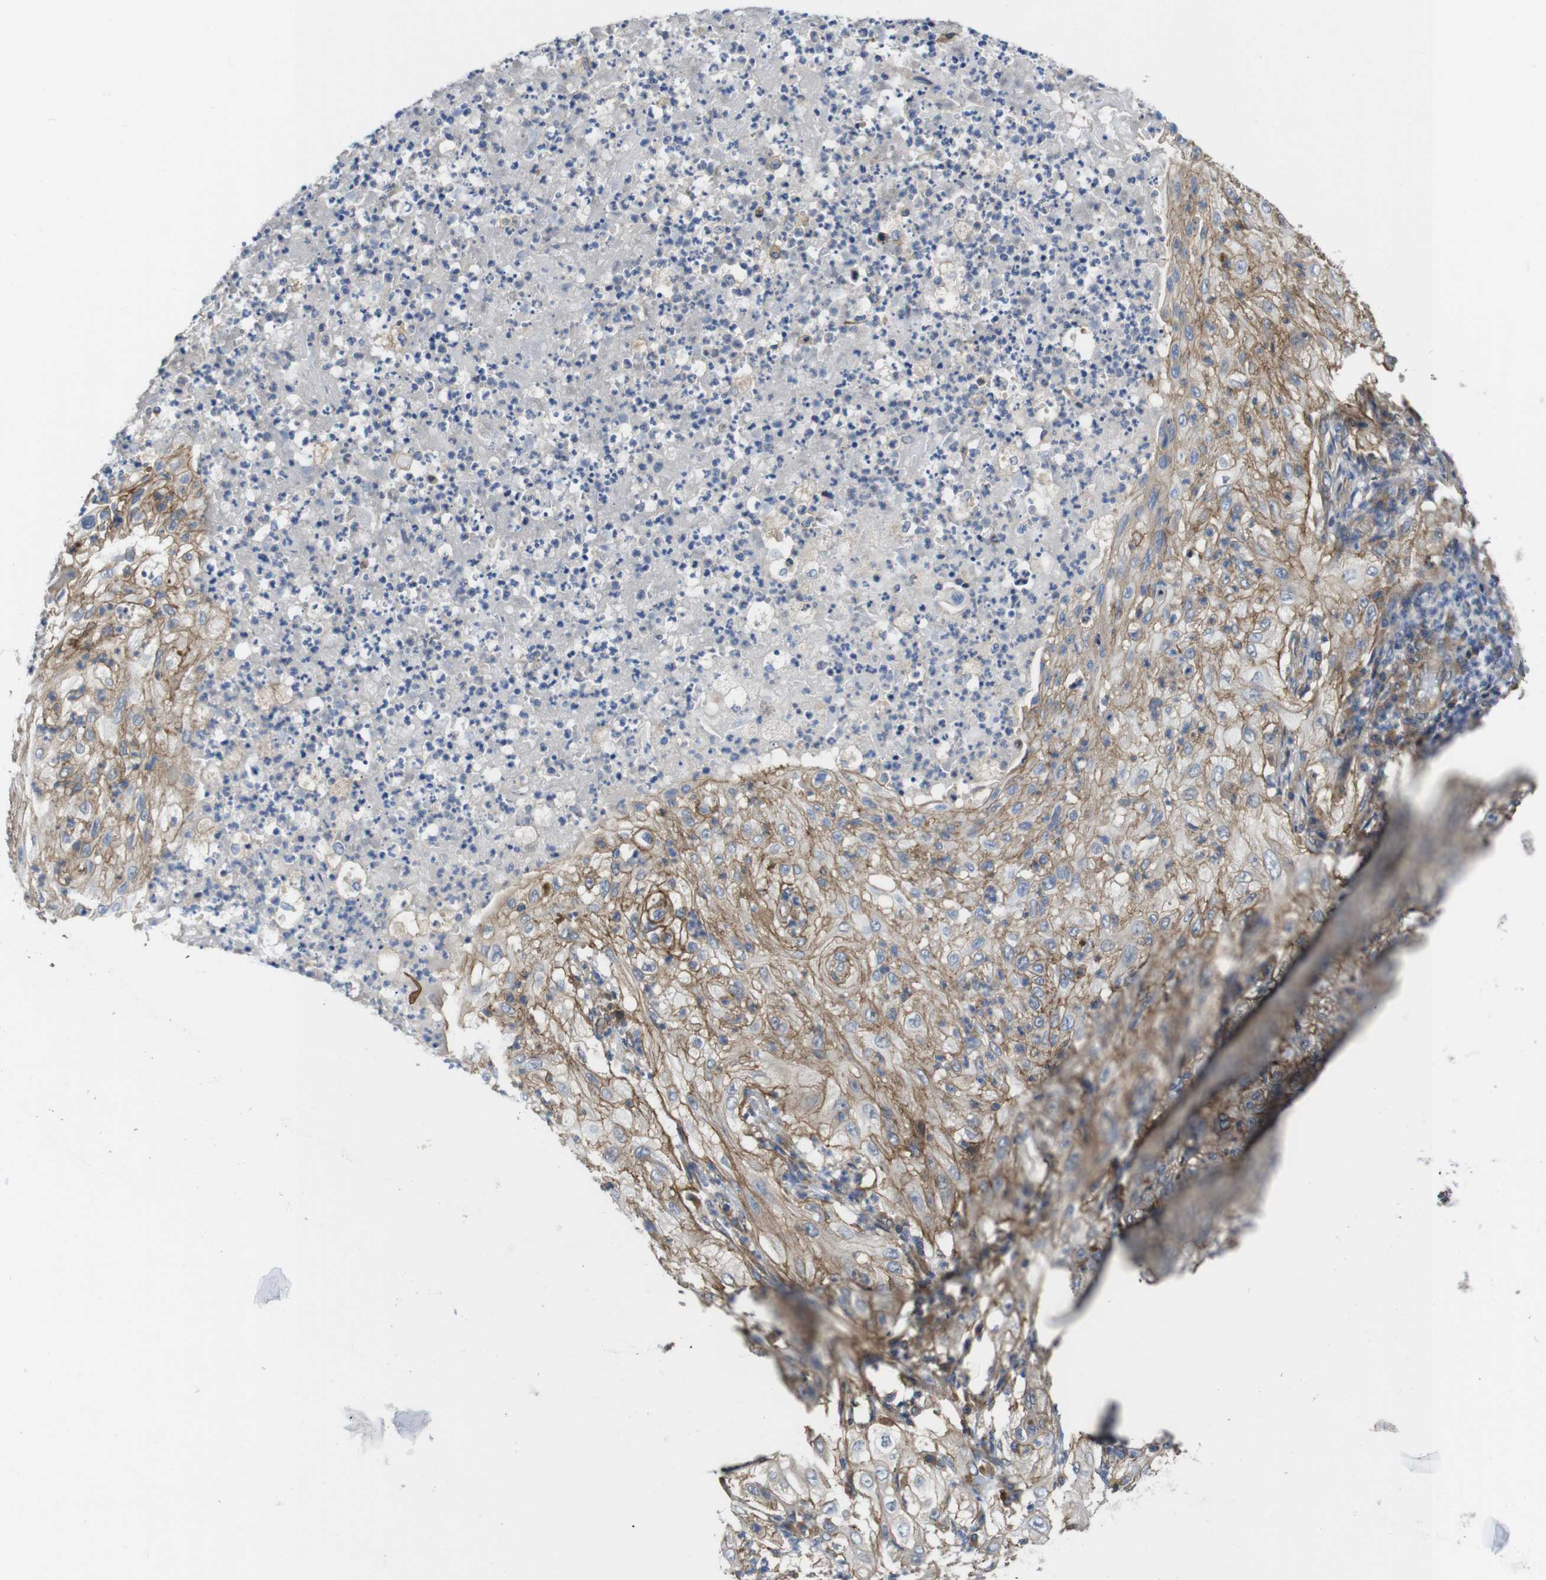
{"staining": {"intensity": "moderate", "quantity": ">75%", "location": "cytoplasmic/membranous"}, "tissue": "lung cancer", "cell_type": "Tumor cells", "image_type": "cancer", "snomed": [{"axis": "morphology", "description": "Inflammation, NOS"}, {"axis": "morphology", "description": "Squamous cell carcinoma, NOS"}, {"axis": "topography", "description": "Lymph node"}, {"axis": "topography", "description": "Soft tissue"}, {"axis": "topography", "description": "Lung"}], "caption": "Lung cancer stained with a protein marker displays moderate staining in tumor cells.", "gene": "ZDHHC5", "patient": {"sex": "male", "age": 66}}